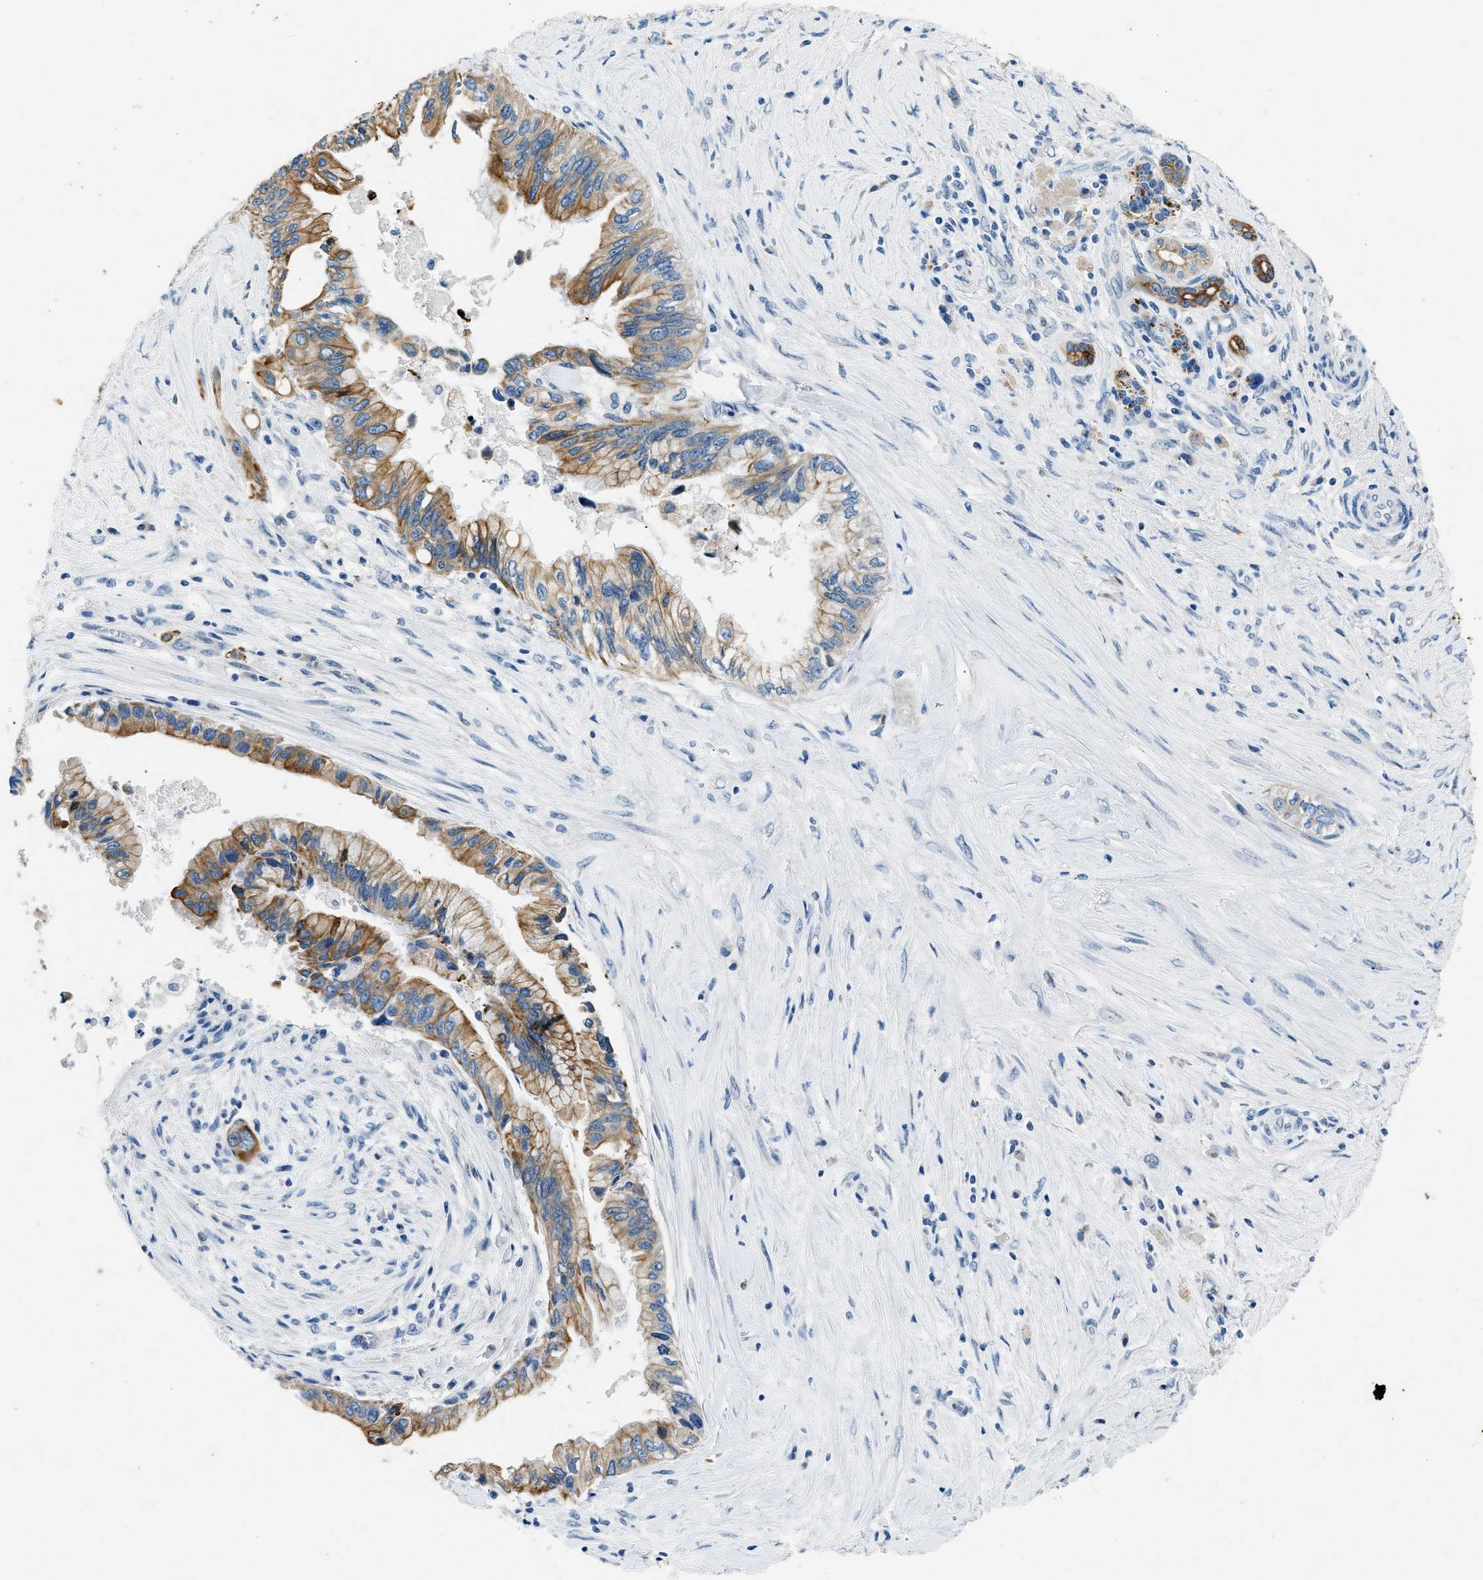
{"staining": {"intensity": "moderate", "quantity": ">75%", "location": "cytoplasmic/membranous"}, "tissue": "pancreatic cancer", "cell_type": "Tumor cells", "image_type": "cancer", "snomed": [{"axis": "morphology", "description": "Adenocarcinoma, NOS"}, {"axis": "topography", "description": "Pancreas"}], "caption": "Tumor cells exhibit medium levels of moderate cytoplasmic/membranous staining in about >75% of cells in human pancreatic cancer (adenocarcinoma).", "gene": "CFAP20", "patient": {"sex": "female", "age": 73}}